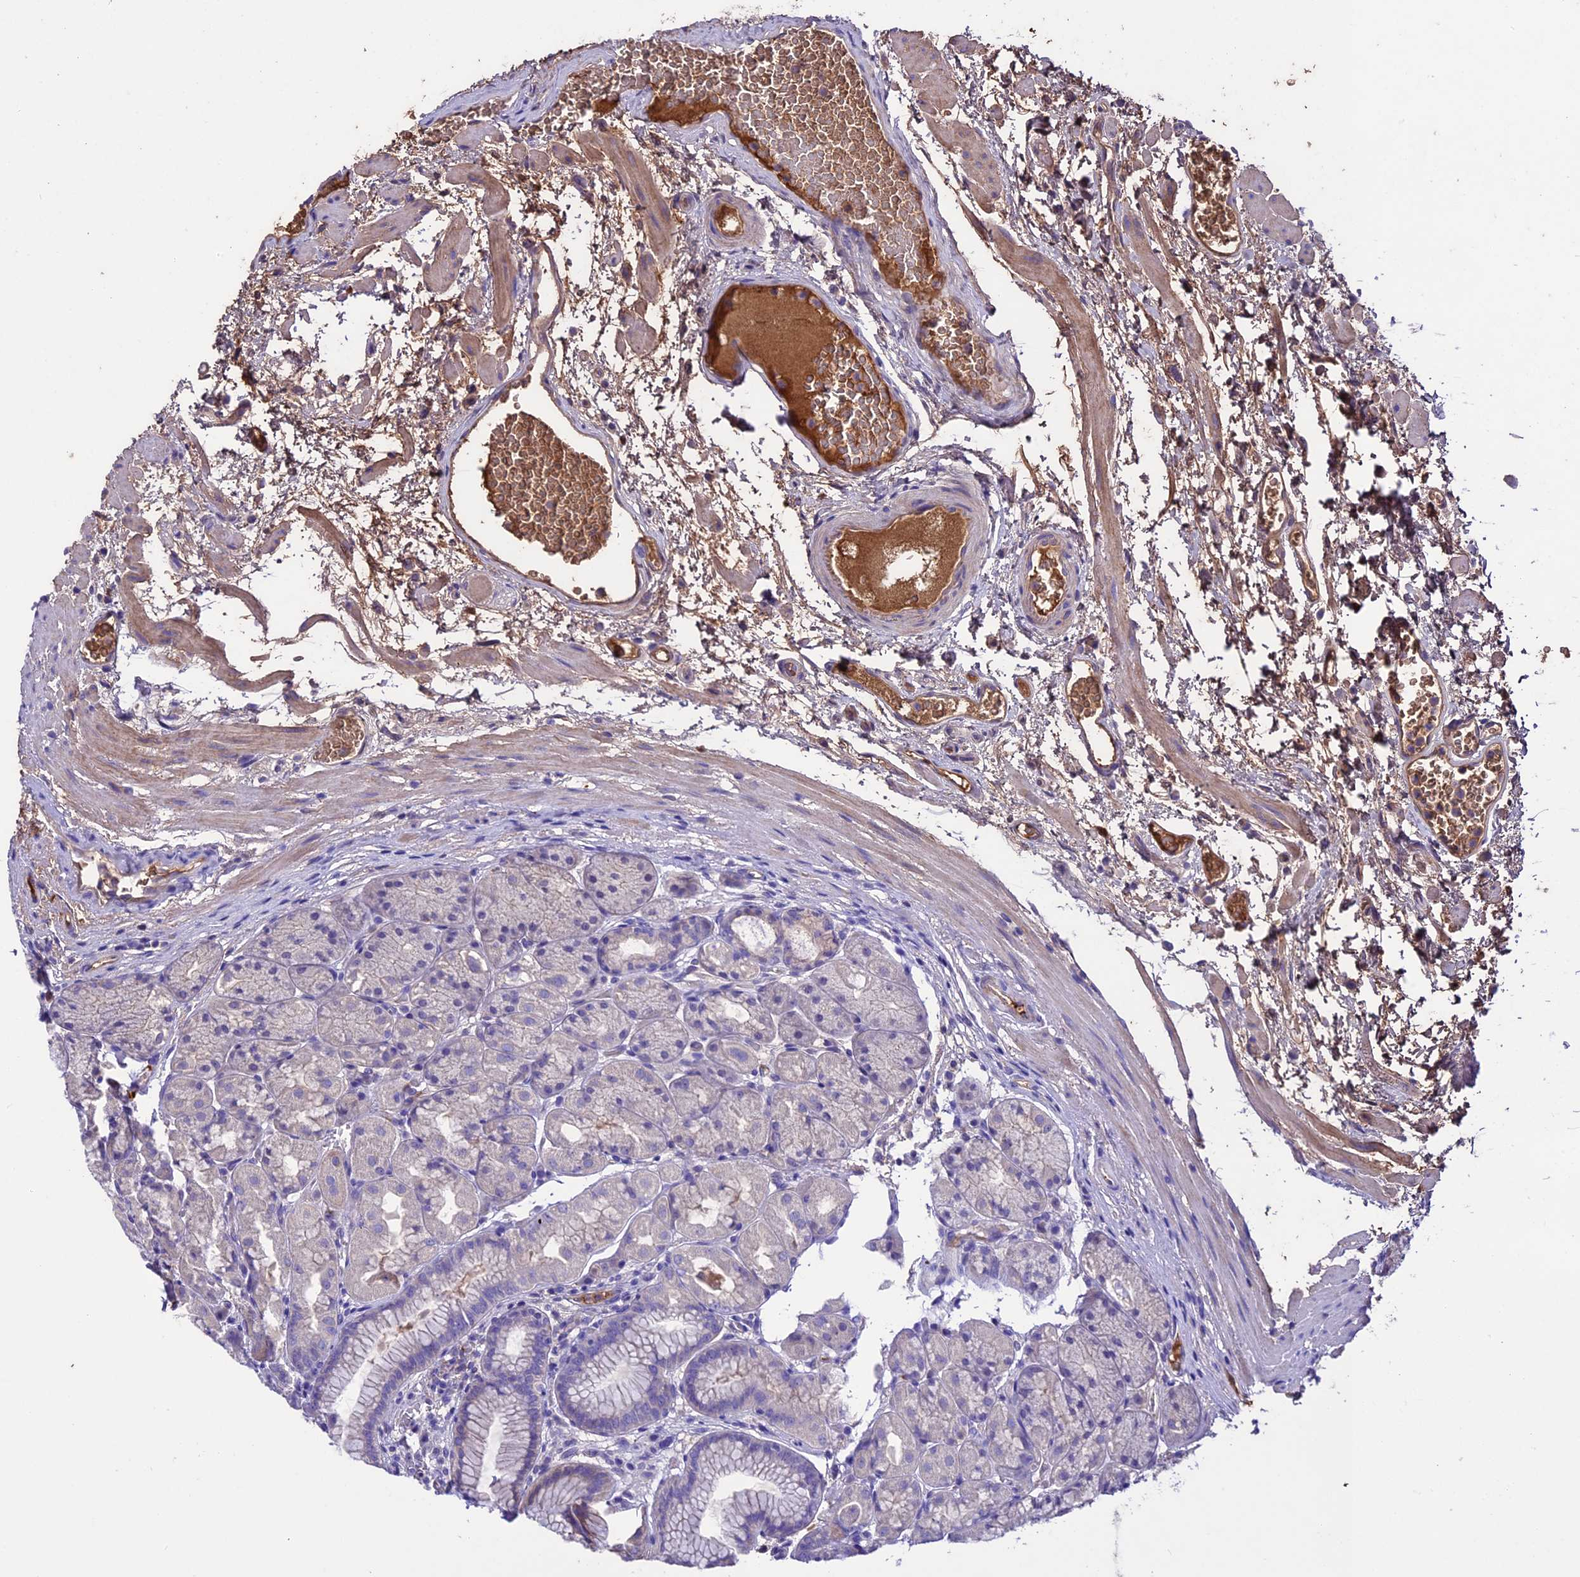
{"staining": {"intensity": "negative", "quantity": "none", "location": "none"}, "tissue": "stomach", "cell_type": "Glandular cells", "image_type": "normal", "snomed": [{"axis": "morphology", "description": "Normal tissue, NOS"}, {"axis": "topography", "description": "Stomach"}], "caption": "The photomicrograph demonstrates no significant positivity in glandular cells of stomach. (DAB (3,3'-diaminobenzidine) immunohistochemistry (IHC) visualized using brightfield microscopy, high magnification).", "gene": "TCP11L2", "patient": {"sex": "male", "age": 63}}